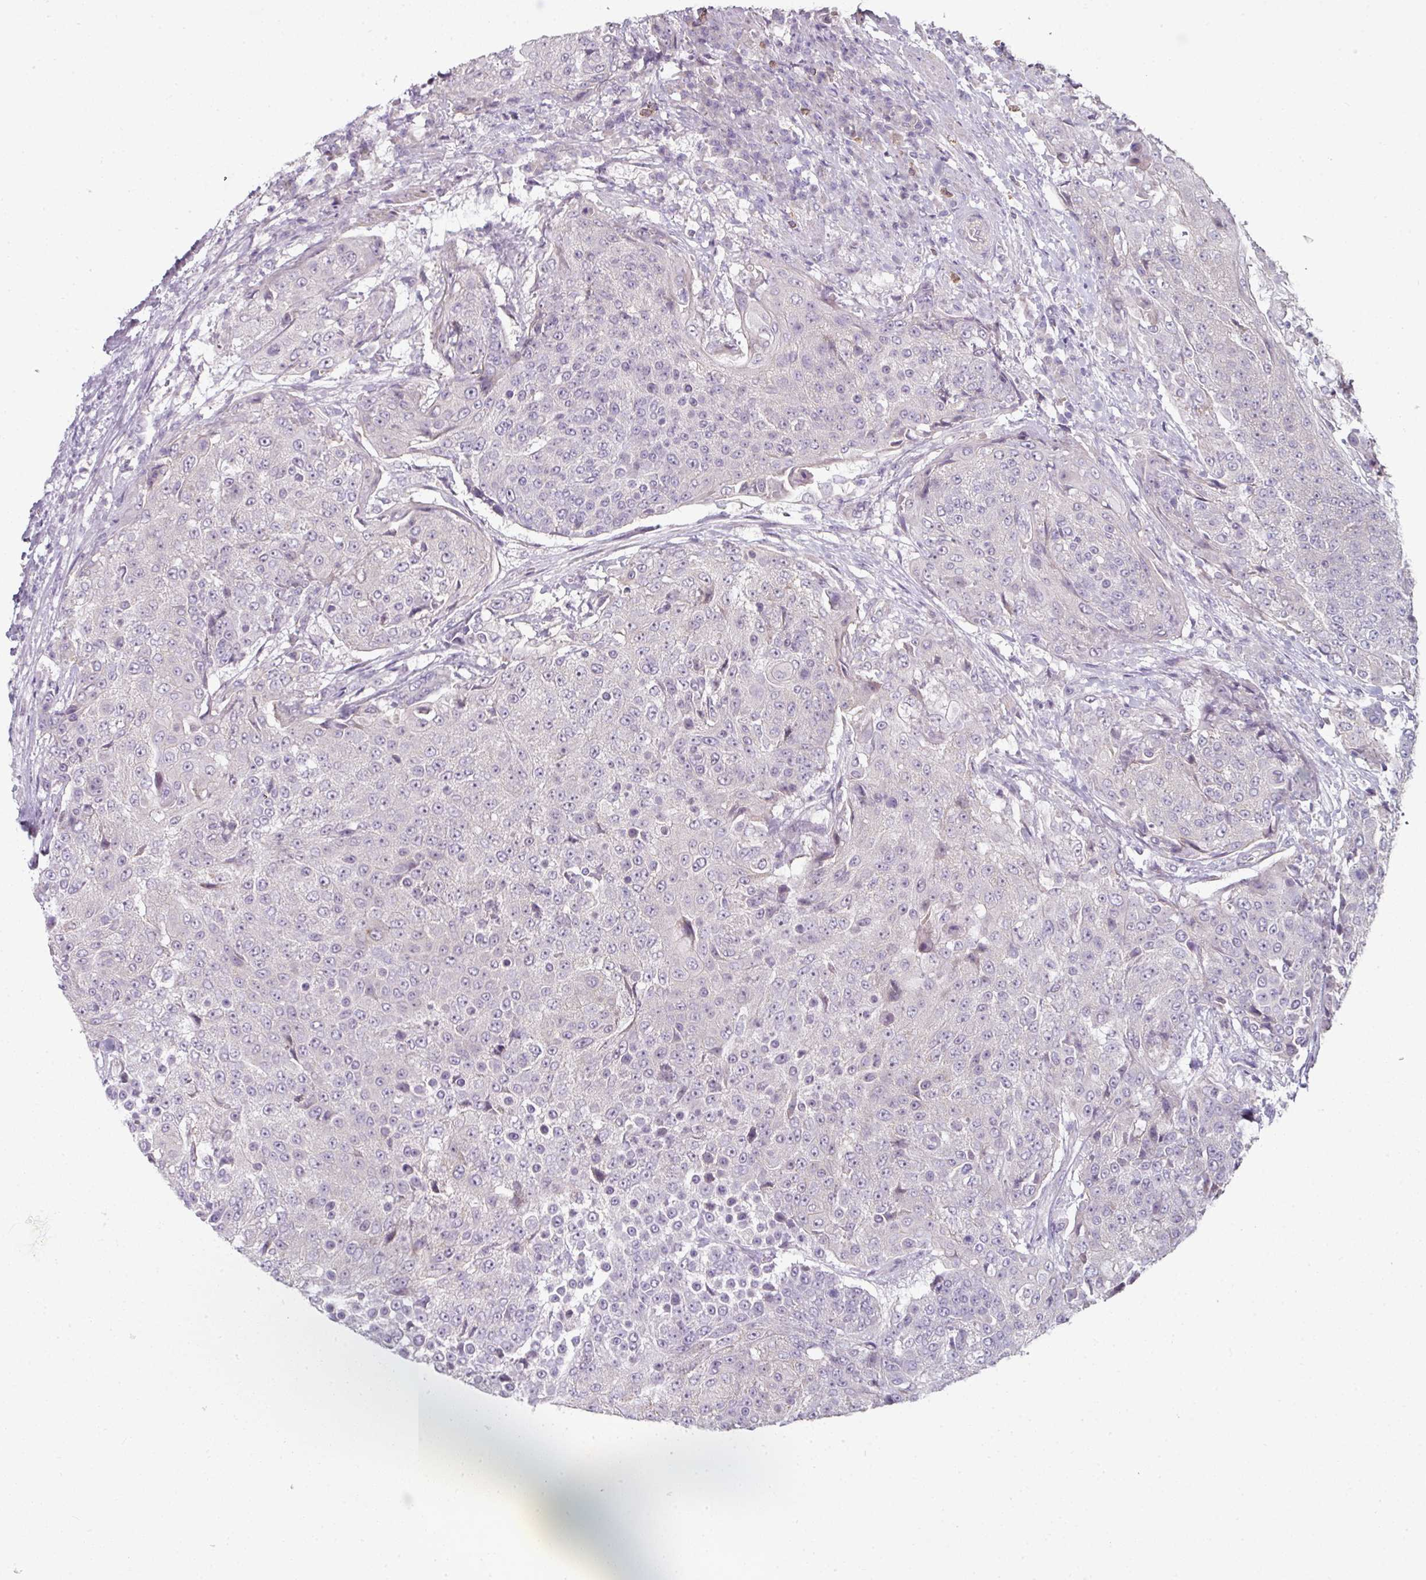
{"staining": {"intensity": "negative", "quantity": "none", "location": "none"}, "tissue": "urothelial cancer", "cell_type": "Tumor cells", "image_type": "cancer", "snomed": [{"axis": "morphology", "description": "Urothelial carcinoma, High grade"}, {"axis": "topography", "description": "Urinary bladder"}], "caption": "DAB (3,3'-diaminobenzidine) immunohistochemical staining of human urothelial cancer displays no significant staining in tumor cells.", "gene": "FHAD1", "patient": {"sex": "female", "age": 63}}